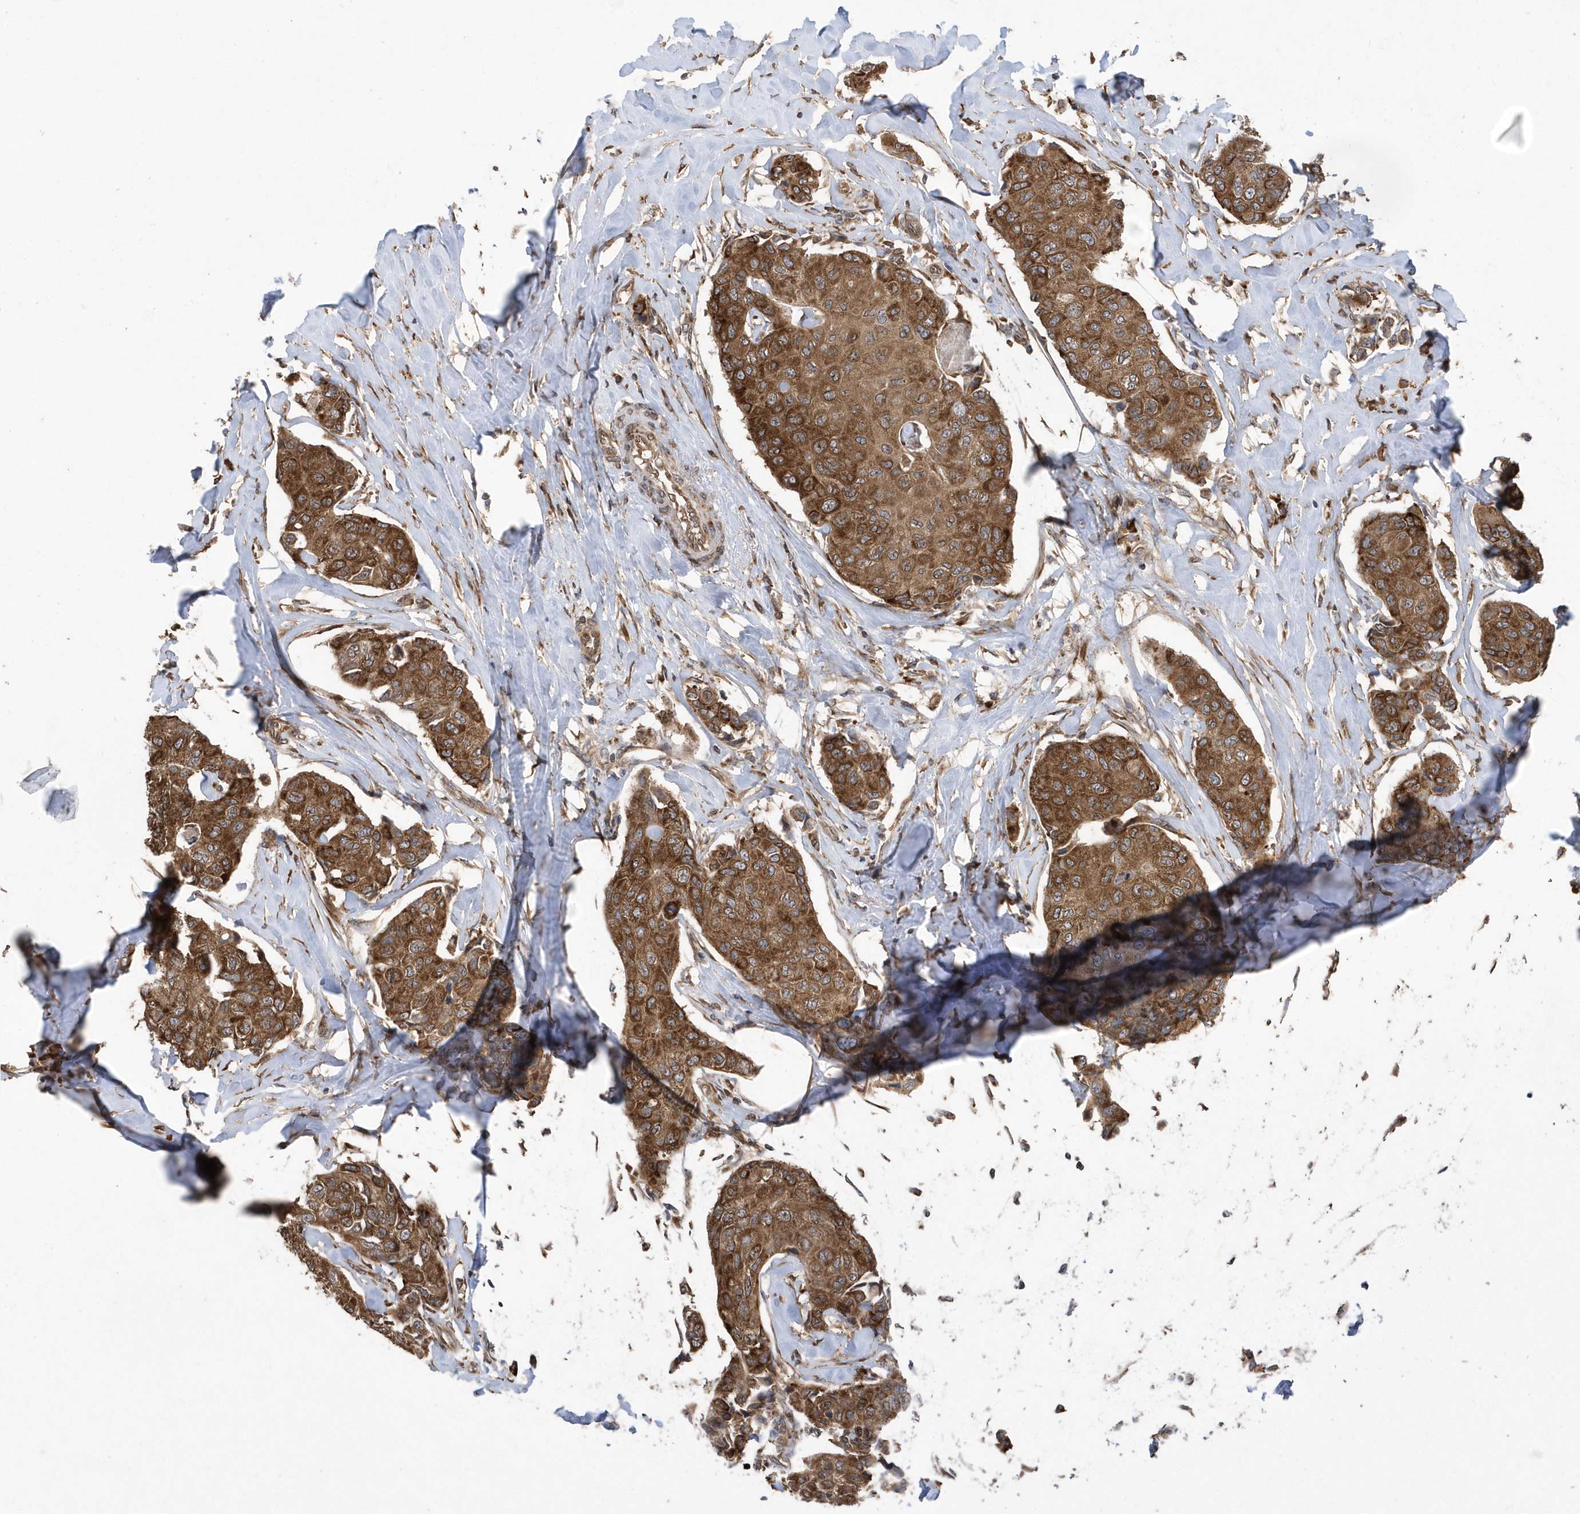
{"staining": {"intensity": "strong", "quantity": ">75%", "location": "cytoplasmic/membranous"}, "tissue": "breast cancer", "cell_type": "Tumor cells", "image_type": "cancer", "snomed": [{"axis": "morphology", "description": "Duct carcinoma"}, {"axis": "topography", "description": "Breast"}], "caption": "Human breast cancer (intraductal carcinoma) stained for a protein (brown) demonstrates strong cytoplasmic/membranous positive positivity in approximately >75% of tumor cells.", "gene": "WASHC5", "patient": {"sex": "female", "age": 80}}